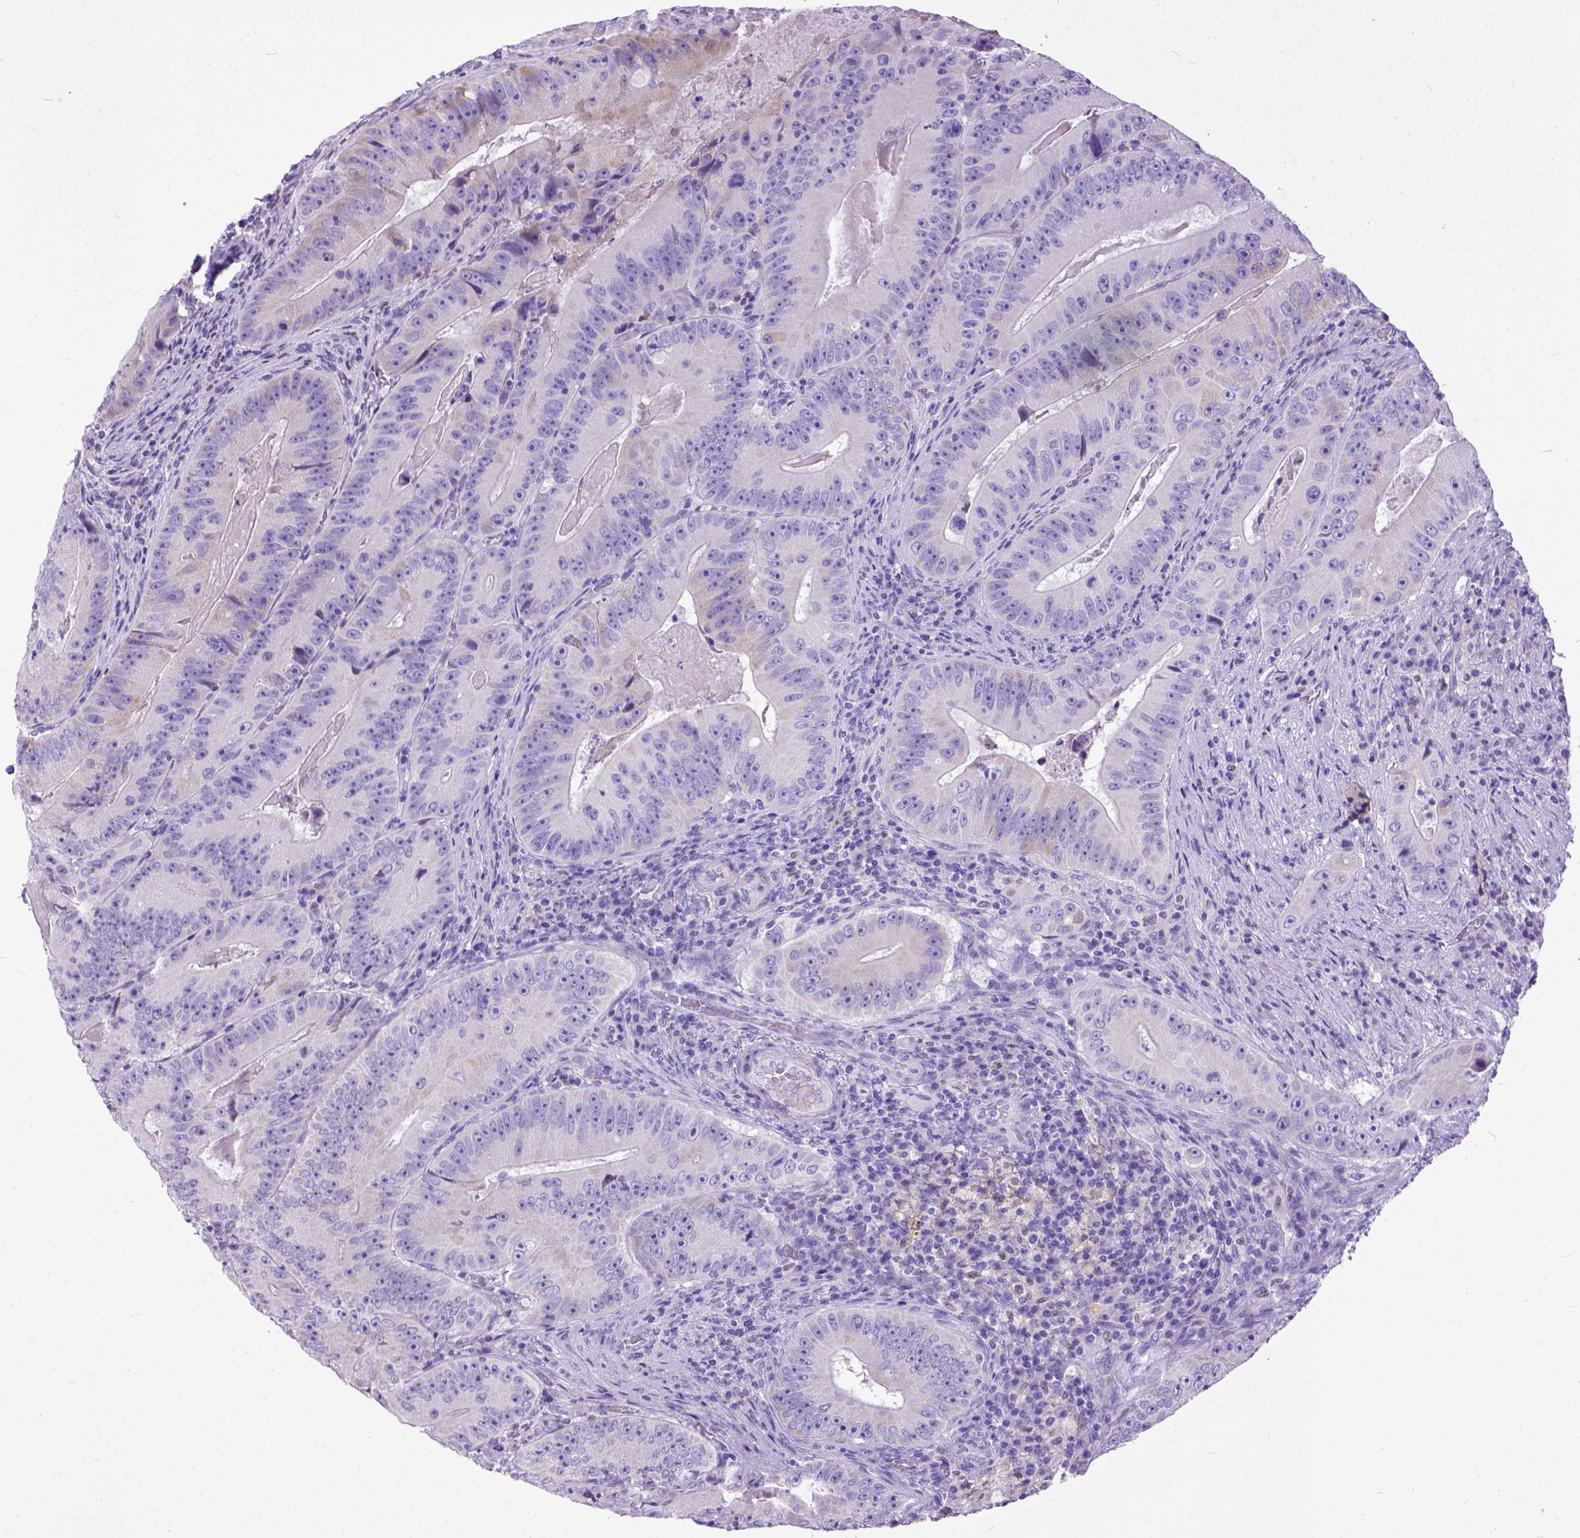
{"staining": {"intensity": "negative", "quantity": "none", "location": "none"}, "tissue": "colorectal cancer", "cell_type": "Tumor cells", "image_type": "cancer", "snomed": [{"axis": "morphology", "description": "Adenocarcinoma, NOS"}, {"axis": "topography", "description": "Colon"}], "caption": "There is no significant positivity in tumor cells of adenocarcinoma (colorectal).", "gene": "CRB1", "patient": {"sex": "female", "age": 86}}